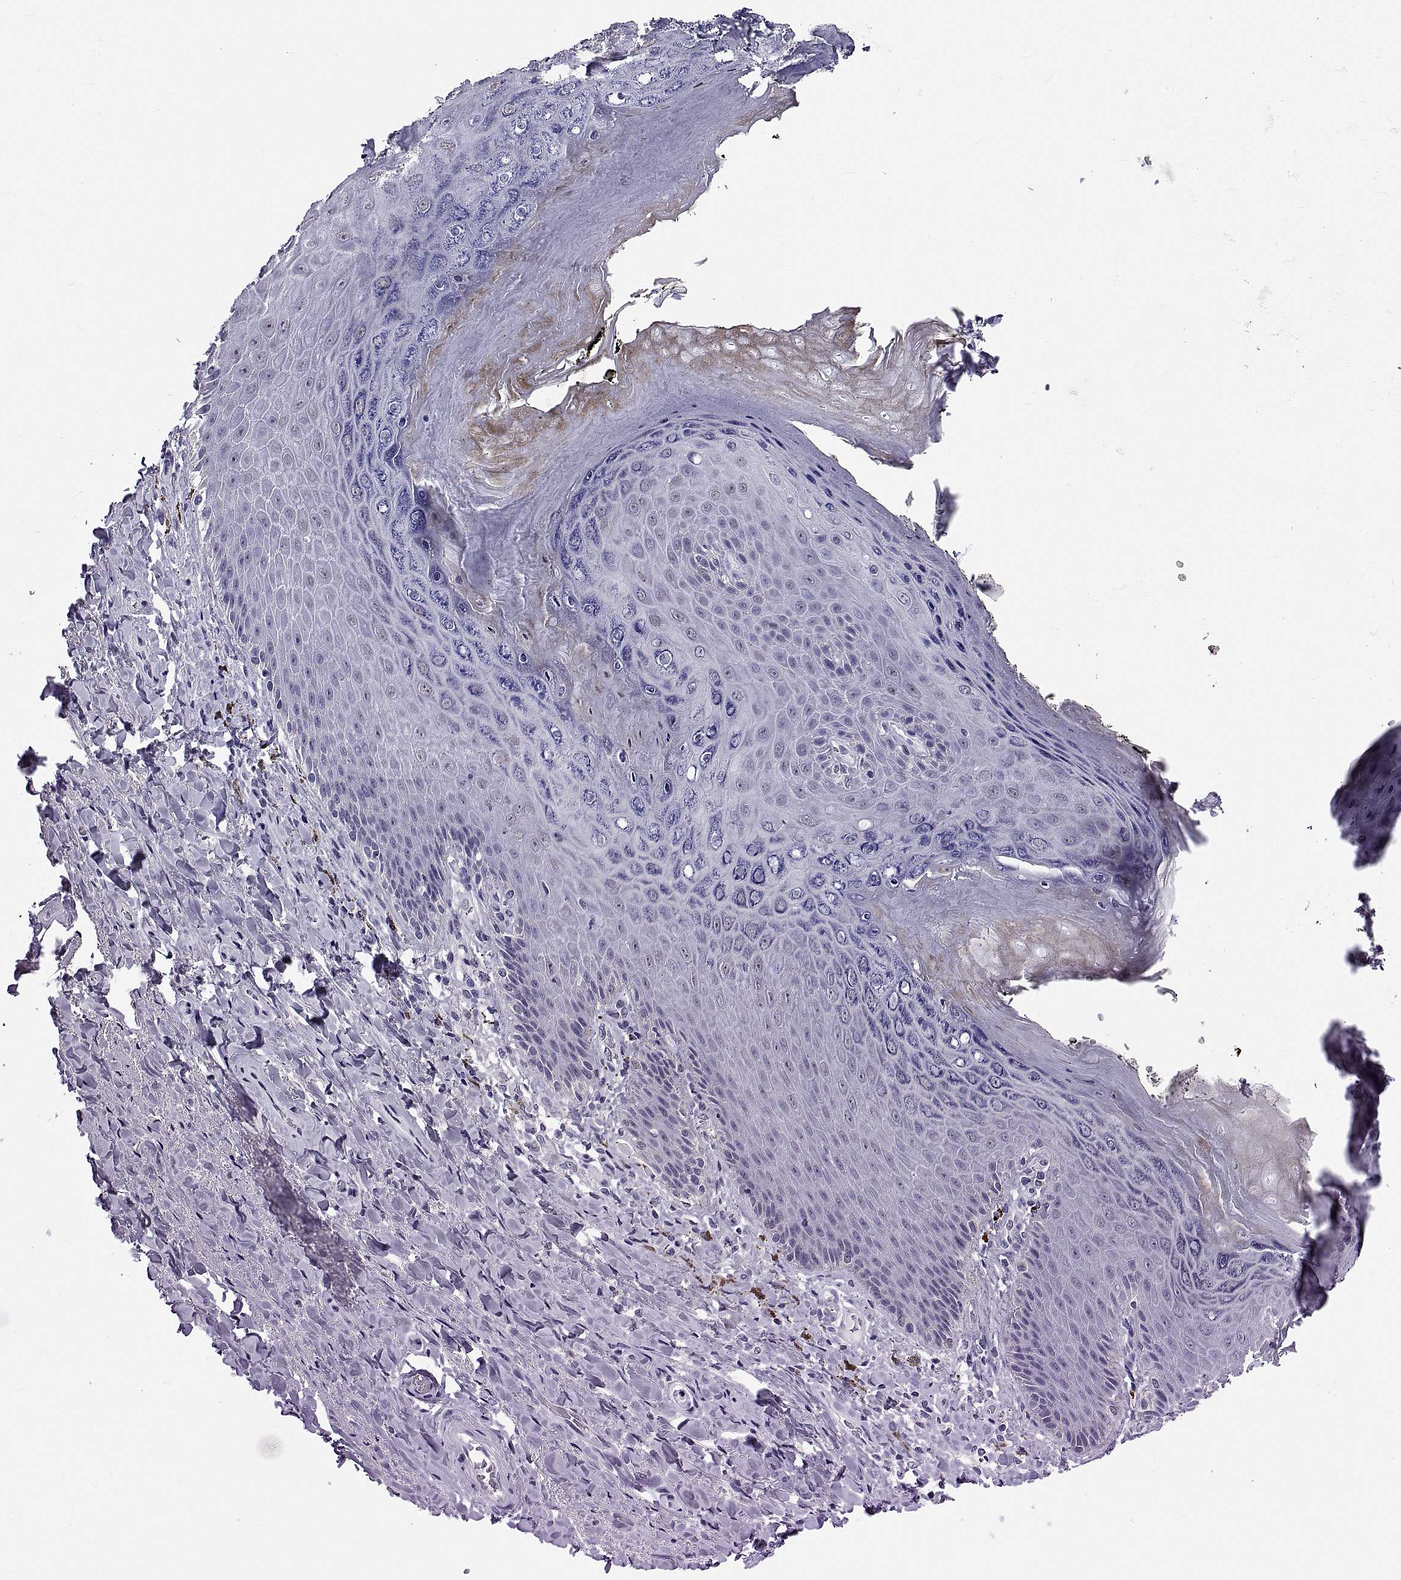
{"staining": {"intensity": "negative", "quantity": "none", "location": "none"}, "tissue": "adipose tissue", "cell_type": "Adipocytes", "image_type": "normal", "snomed": [{"axis": "morphology", "description": "Normal tissue, NOS"}, {"axis": "topography", "description": "Anal"}, {"axis": "topography", "description": "Peripheral nerve tissue"}], "caption": "A high-resolution histopathology image shows immunohistochemistry (IHC) staining of unremarkable adipose tissue, which exhibits no significant positivity in adipocytes.", "gene": "TGFBR3L", "patient": {"sex": "male", "age": 53}}